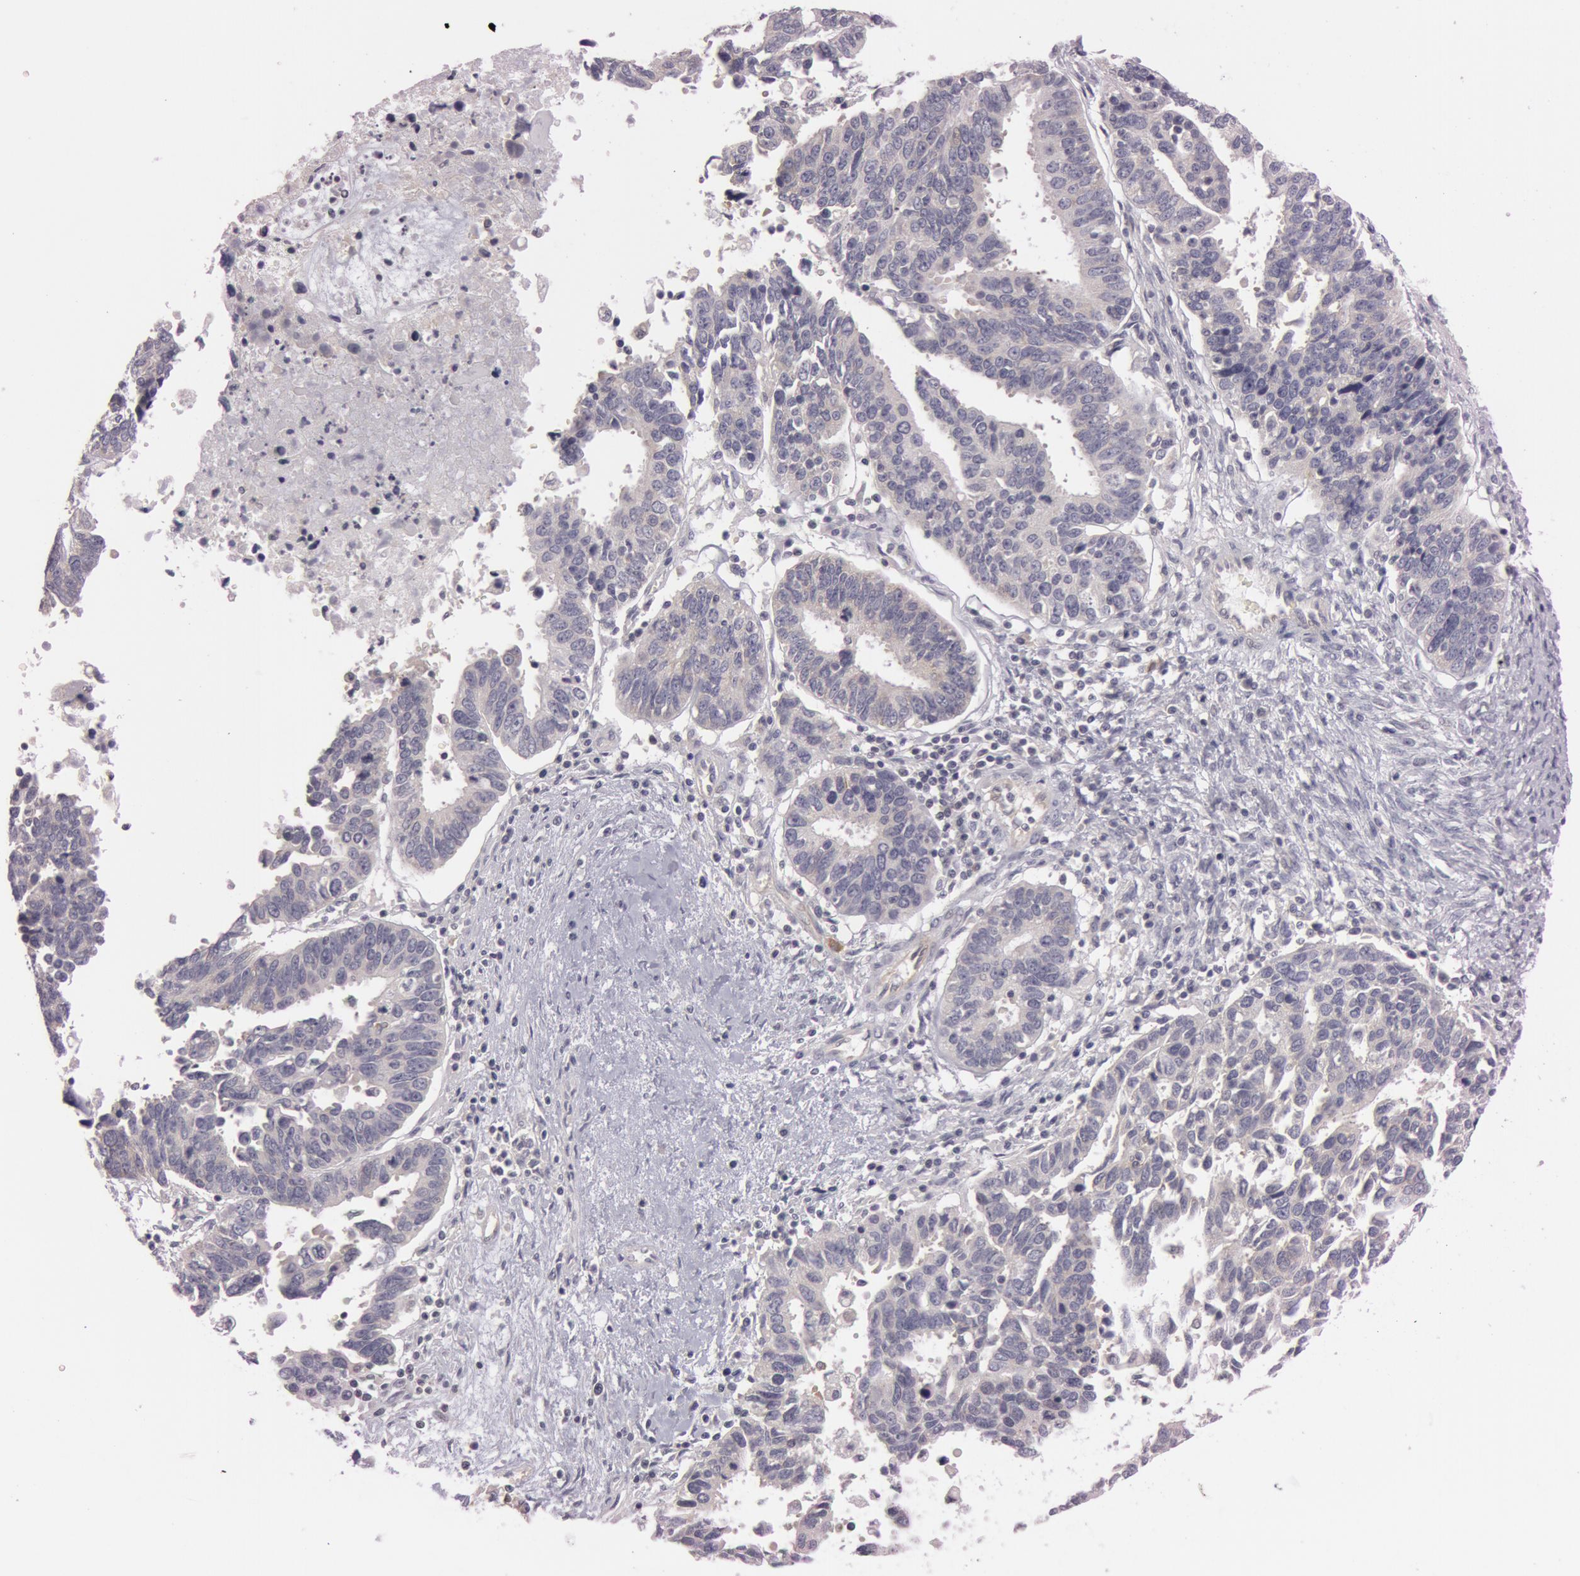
{"staining": {"intensity": "negative", "quantity": "none", "location": "none"}, "tissue": "ovarian cancer", "cell_type": "Tumor cells", "image_type": "cancer", "snomed": [{"axis": "morphology", "description": "Carcinoma, endometroid"}, {"axis": "morphology", "description": "Cystadenocarcinoma, serous, NOS"}, {"axis": "topography", "description": "Ovary"}], "caption": "Immunohistochemistry of human ovarian cancer demonstrates no positivity in tumor cells.", "gene": "RALGAPA1", "patient": {"sex": "female", "age": 45}}